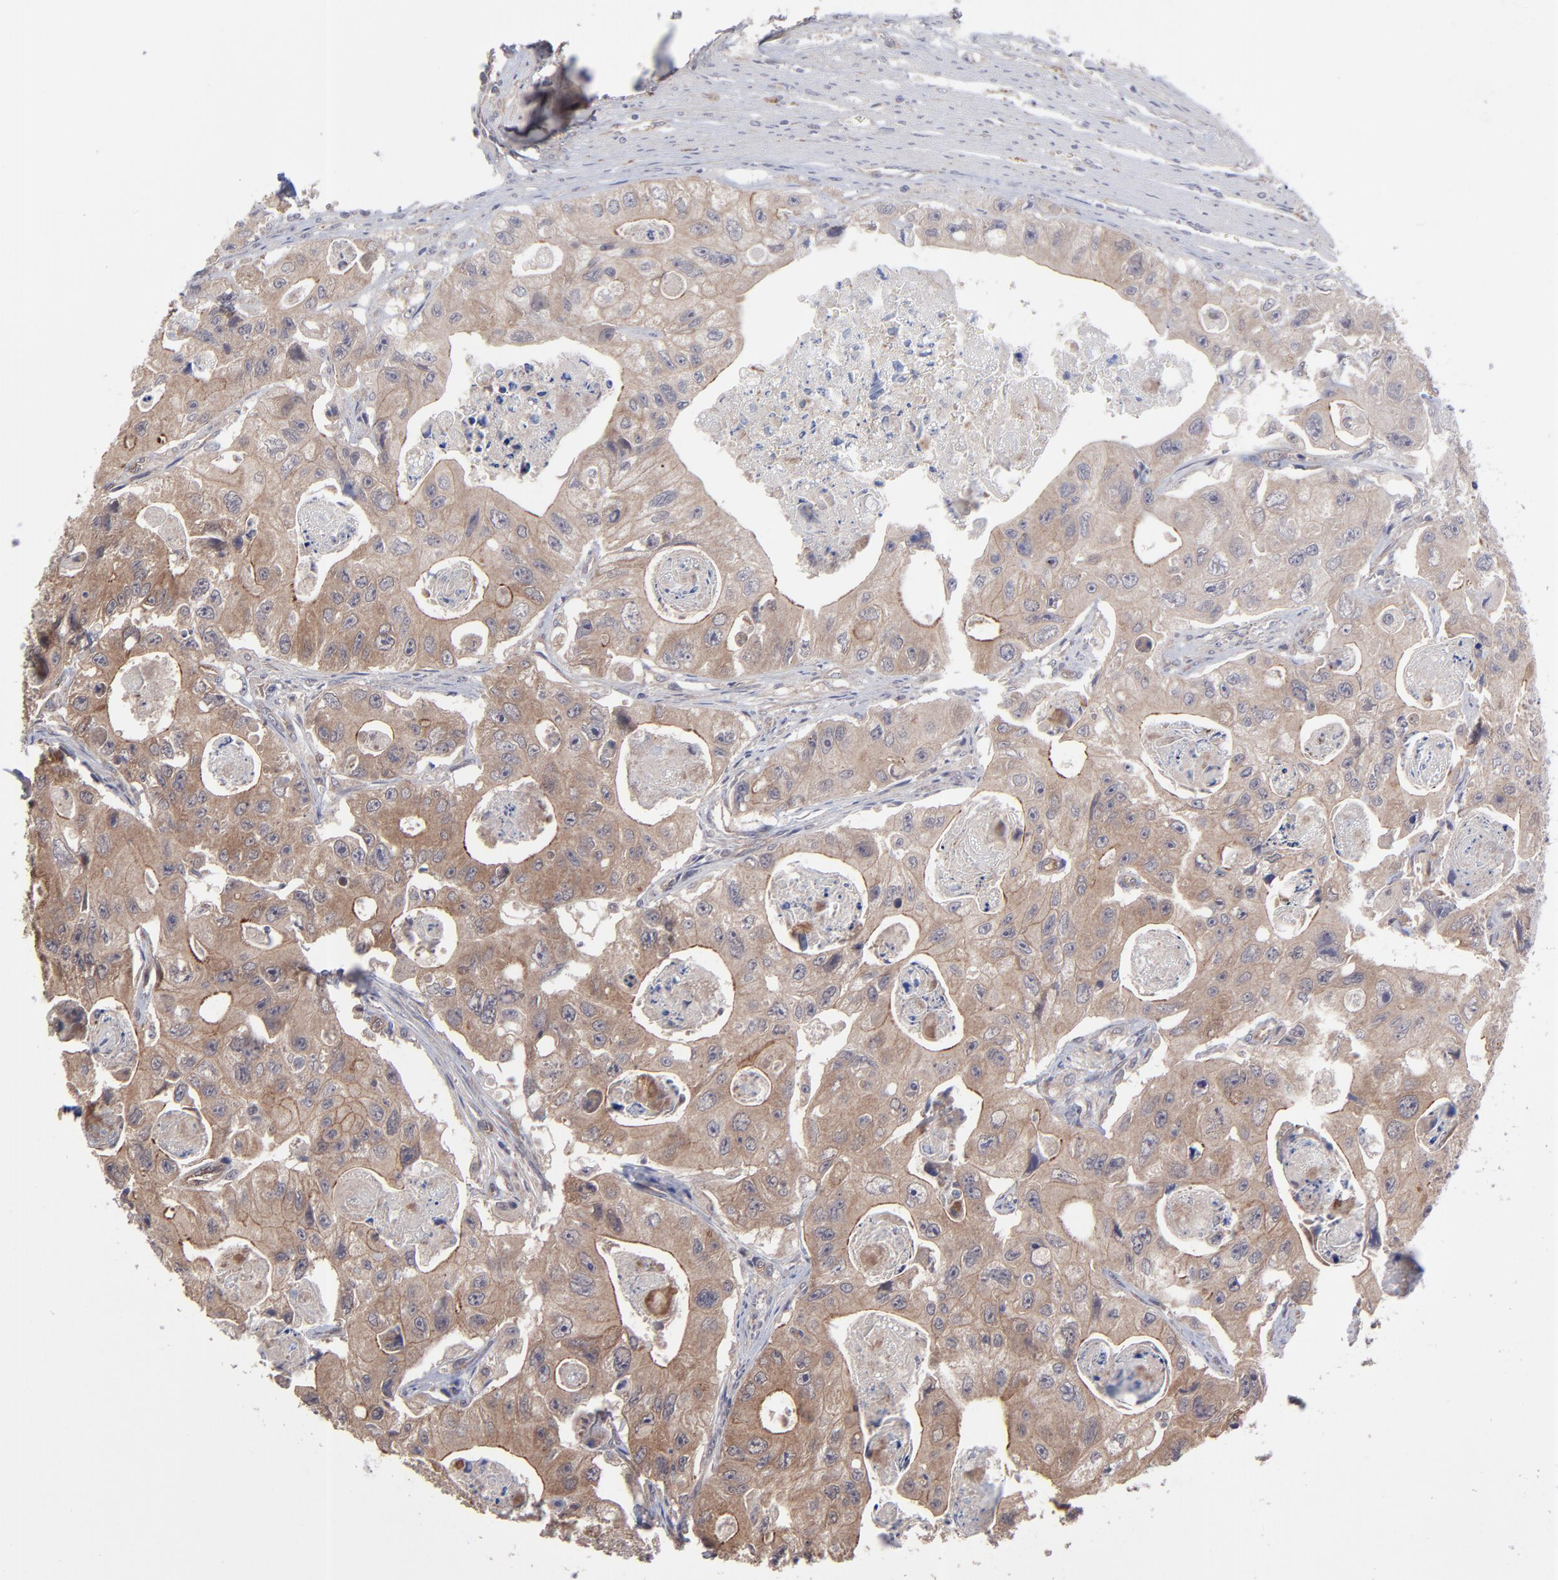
{"staining": {"intensity": "moderate", "quantity": ">75%", "location": "cytoplasmic/membranous"}, "tissue": "colorectal cancer", "cell_type": "Tumor cells", "image_type": "cancer", "snomed": [{"axis": "morphology", "description": "Adenocarcinoma, NOS"}, {"axis": "topography", "description": "Colon"}], "caption": "This photomicrograph demonstrates IHC staining of adenocarcinoma (colorectal), with medium moderate cytoplasmic/membranous expression in approximately >75% of tumor cells.", "gene": "ZNF780B", "patient": {"sex": "female", "age": 46}}